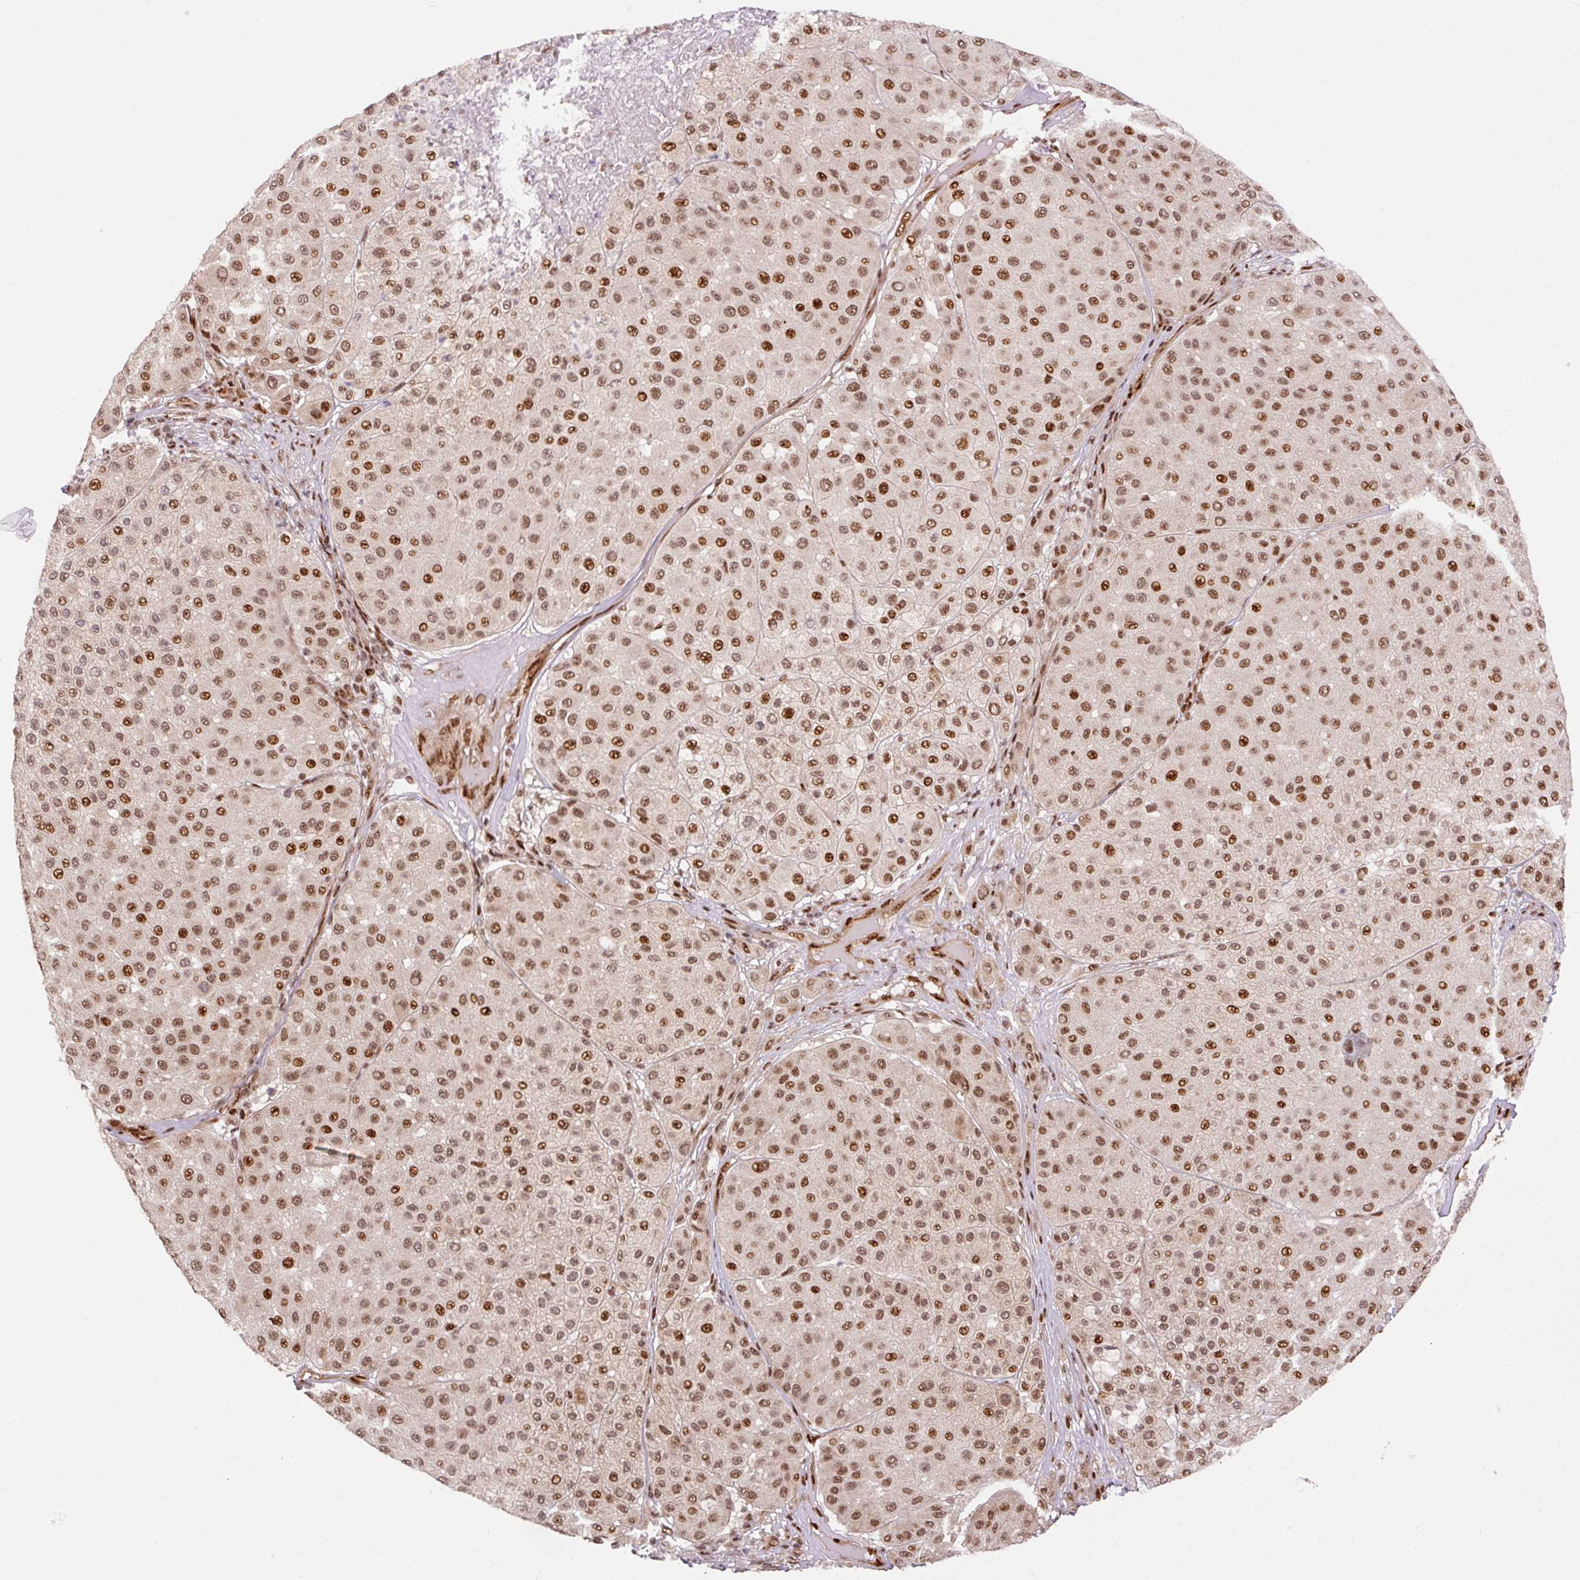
{"staining": {"intensity": "moderate", "quantity": ">75%", "location": "nuclear"}, "tissue": "melanoma", "cell_type": "Tumor cells", "image_type": "cancer", "snomed": [{"axis": "morphology", "description": "Malignant melanoma, Metastatic site"}, {"axis": "topography", "description": "Smooth muscle"}], "caption": "Protein expression analysis of melanoma displays moderate nuclear positivity in about >75% of tumor cells.", "gene": "MECOM", "patient": {"sex": "male", "age": 41}}